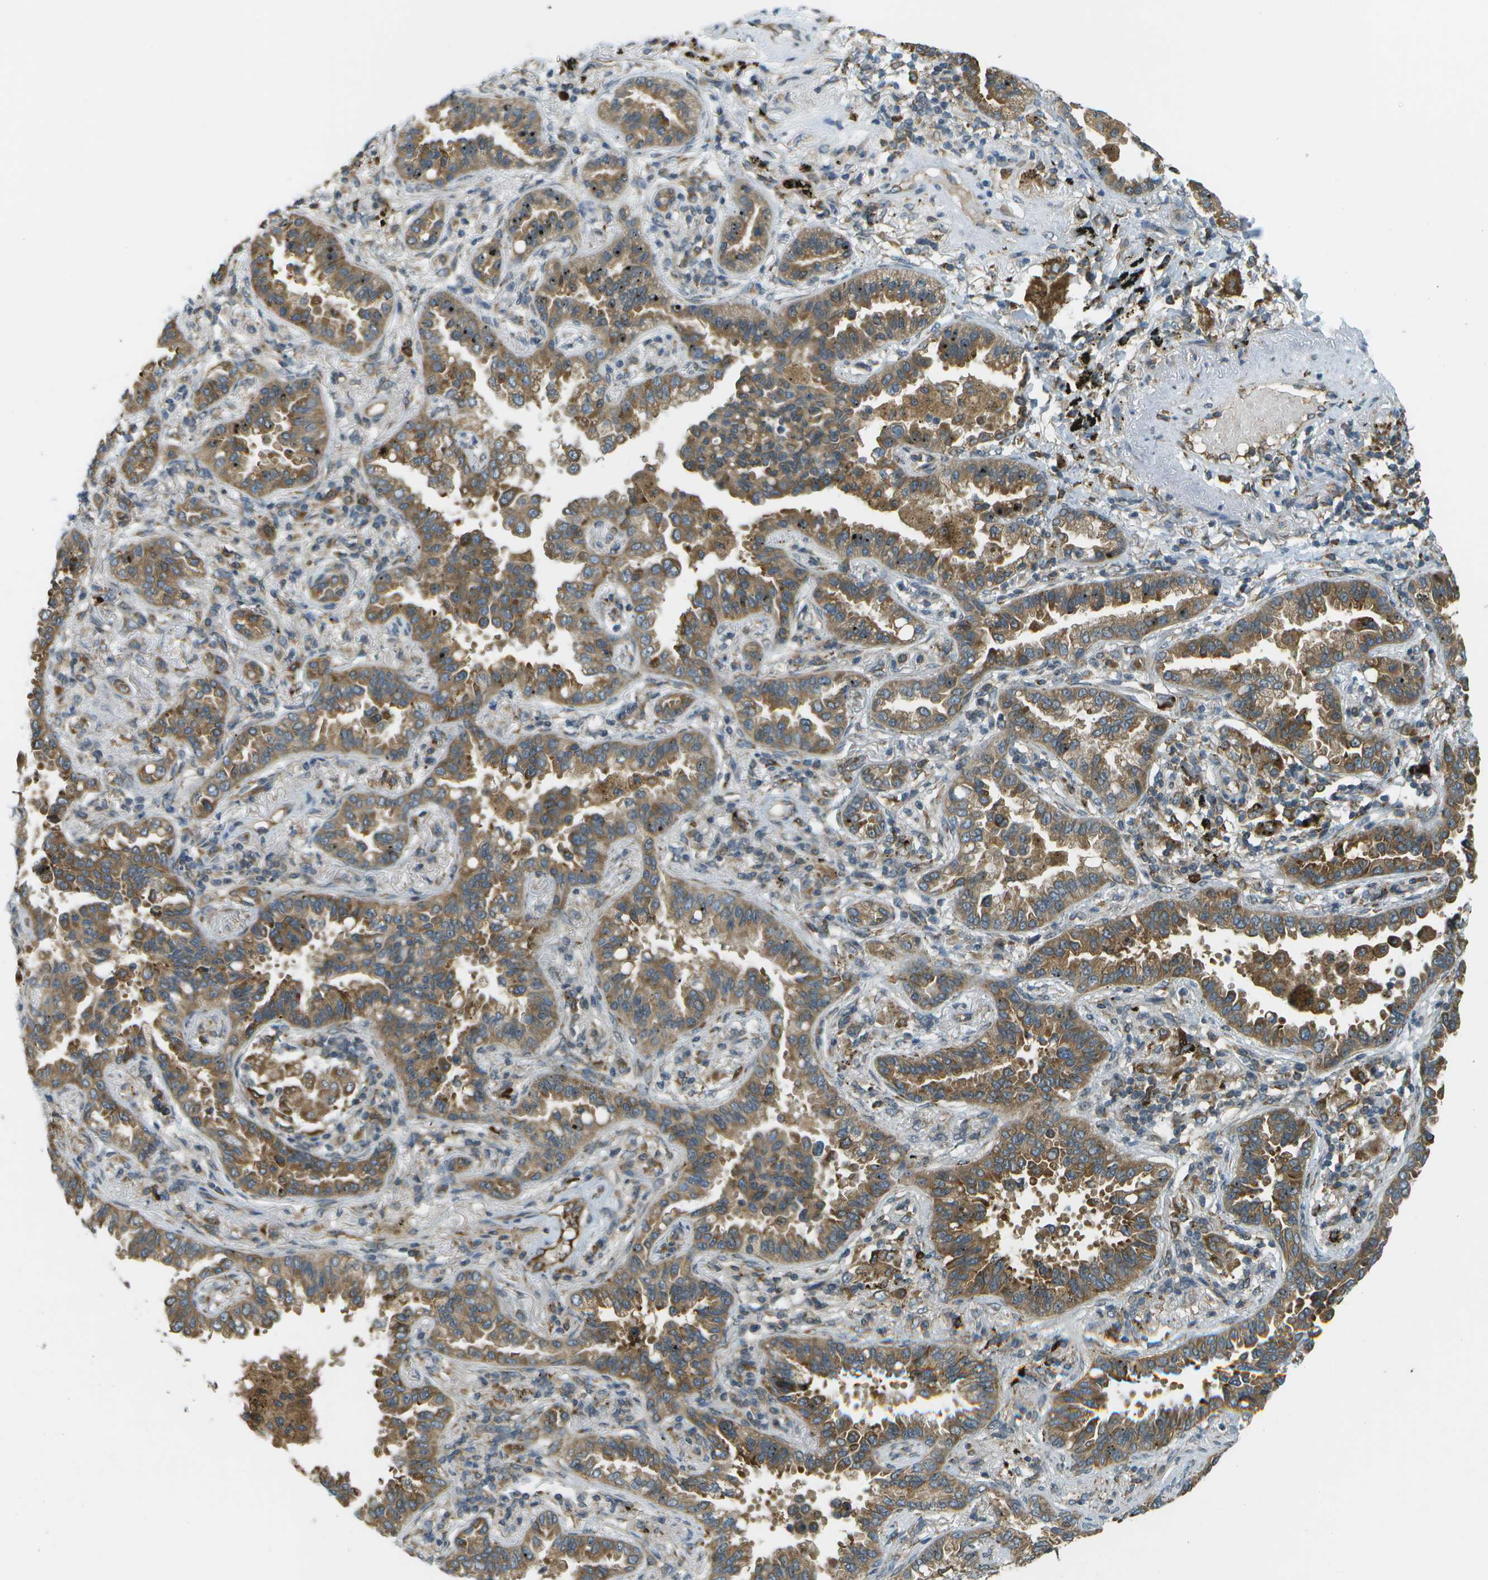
{"staining": {"intensity": "moderate", "quantity": ">75%", "location": "cytoplasmic/membranous"}, "tissue": "lung cancer", "cell_type": "Tumor cells", "image_type": "cancer", "snomed": [{"axis": "morphology", "description": "Normal tissue, NOS"}, {"axis": "morphology", "description": "Adenocarcinoma, NOS"}, {"axis": "topography", "description": "Lung"}], "caption": "This is a micrograph of IHC staining of lung adenocarcinoma, which shows moderate staining in the cytoplasmic/membranous of tumor cells.", "gene": "USP30", "patient": {"sex": "male", "age": 59}}